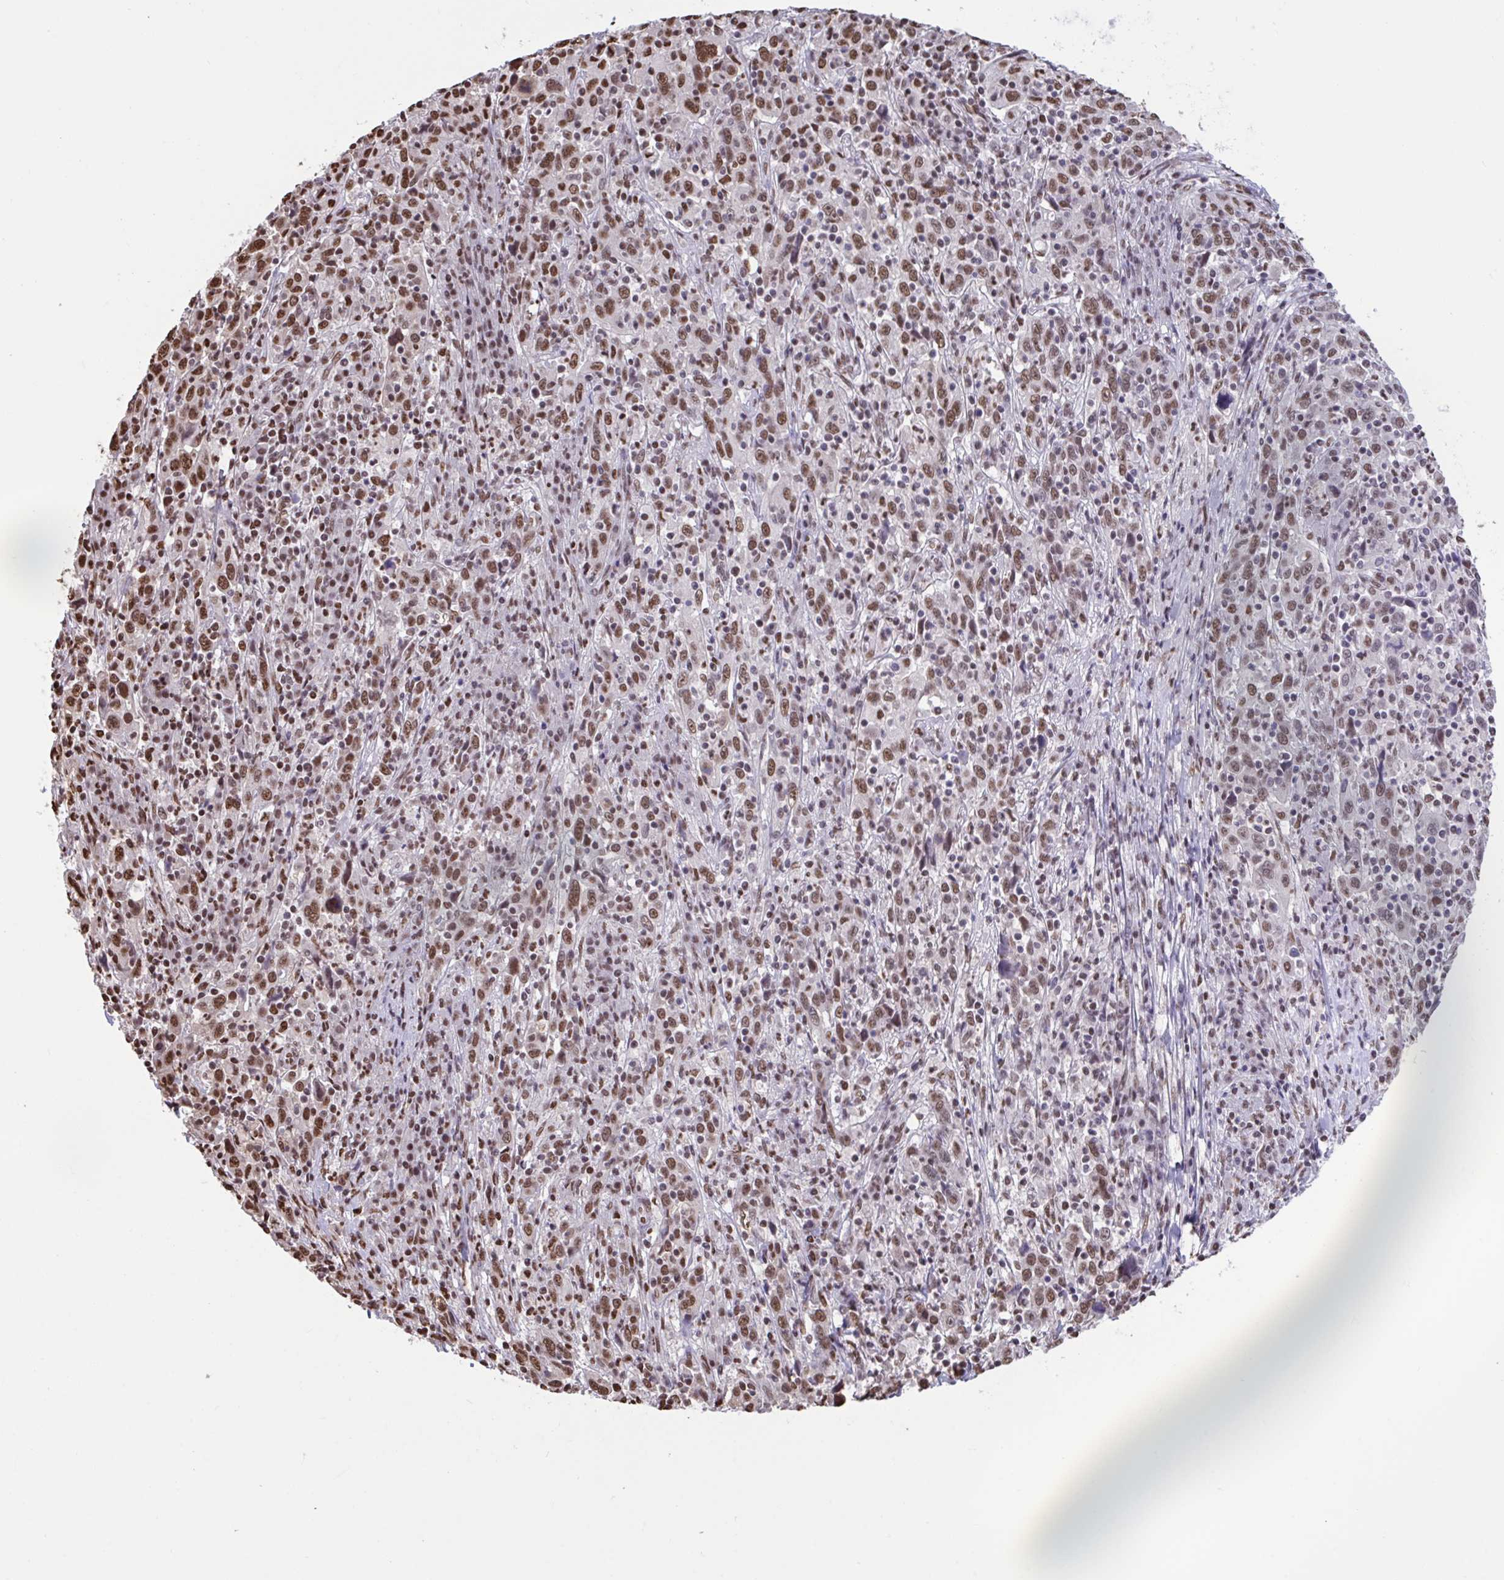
{"staining": {"intensity": "moderate", "quantity": ">75%", "location": "nuclear"}, "tissue": "cervical cancer", "cell_type": "Tumor cells", "image_type": "cancer", "snomed": [{"axis": "morphology", "description": "Squamous cell carcinoma, NOS"}, {"axis": "topography", "description": "Cervix"}], "caption": "Immunohistochemical staining of squamous cell carcinoma (cervical) demonstrates medium levels of moderate nuclear positivity in approximately >75% of tumor cells.", "gene": "HNRNPDL", "patient": {"sex": "female", "age": 46}}